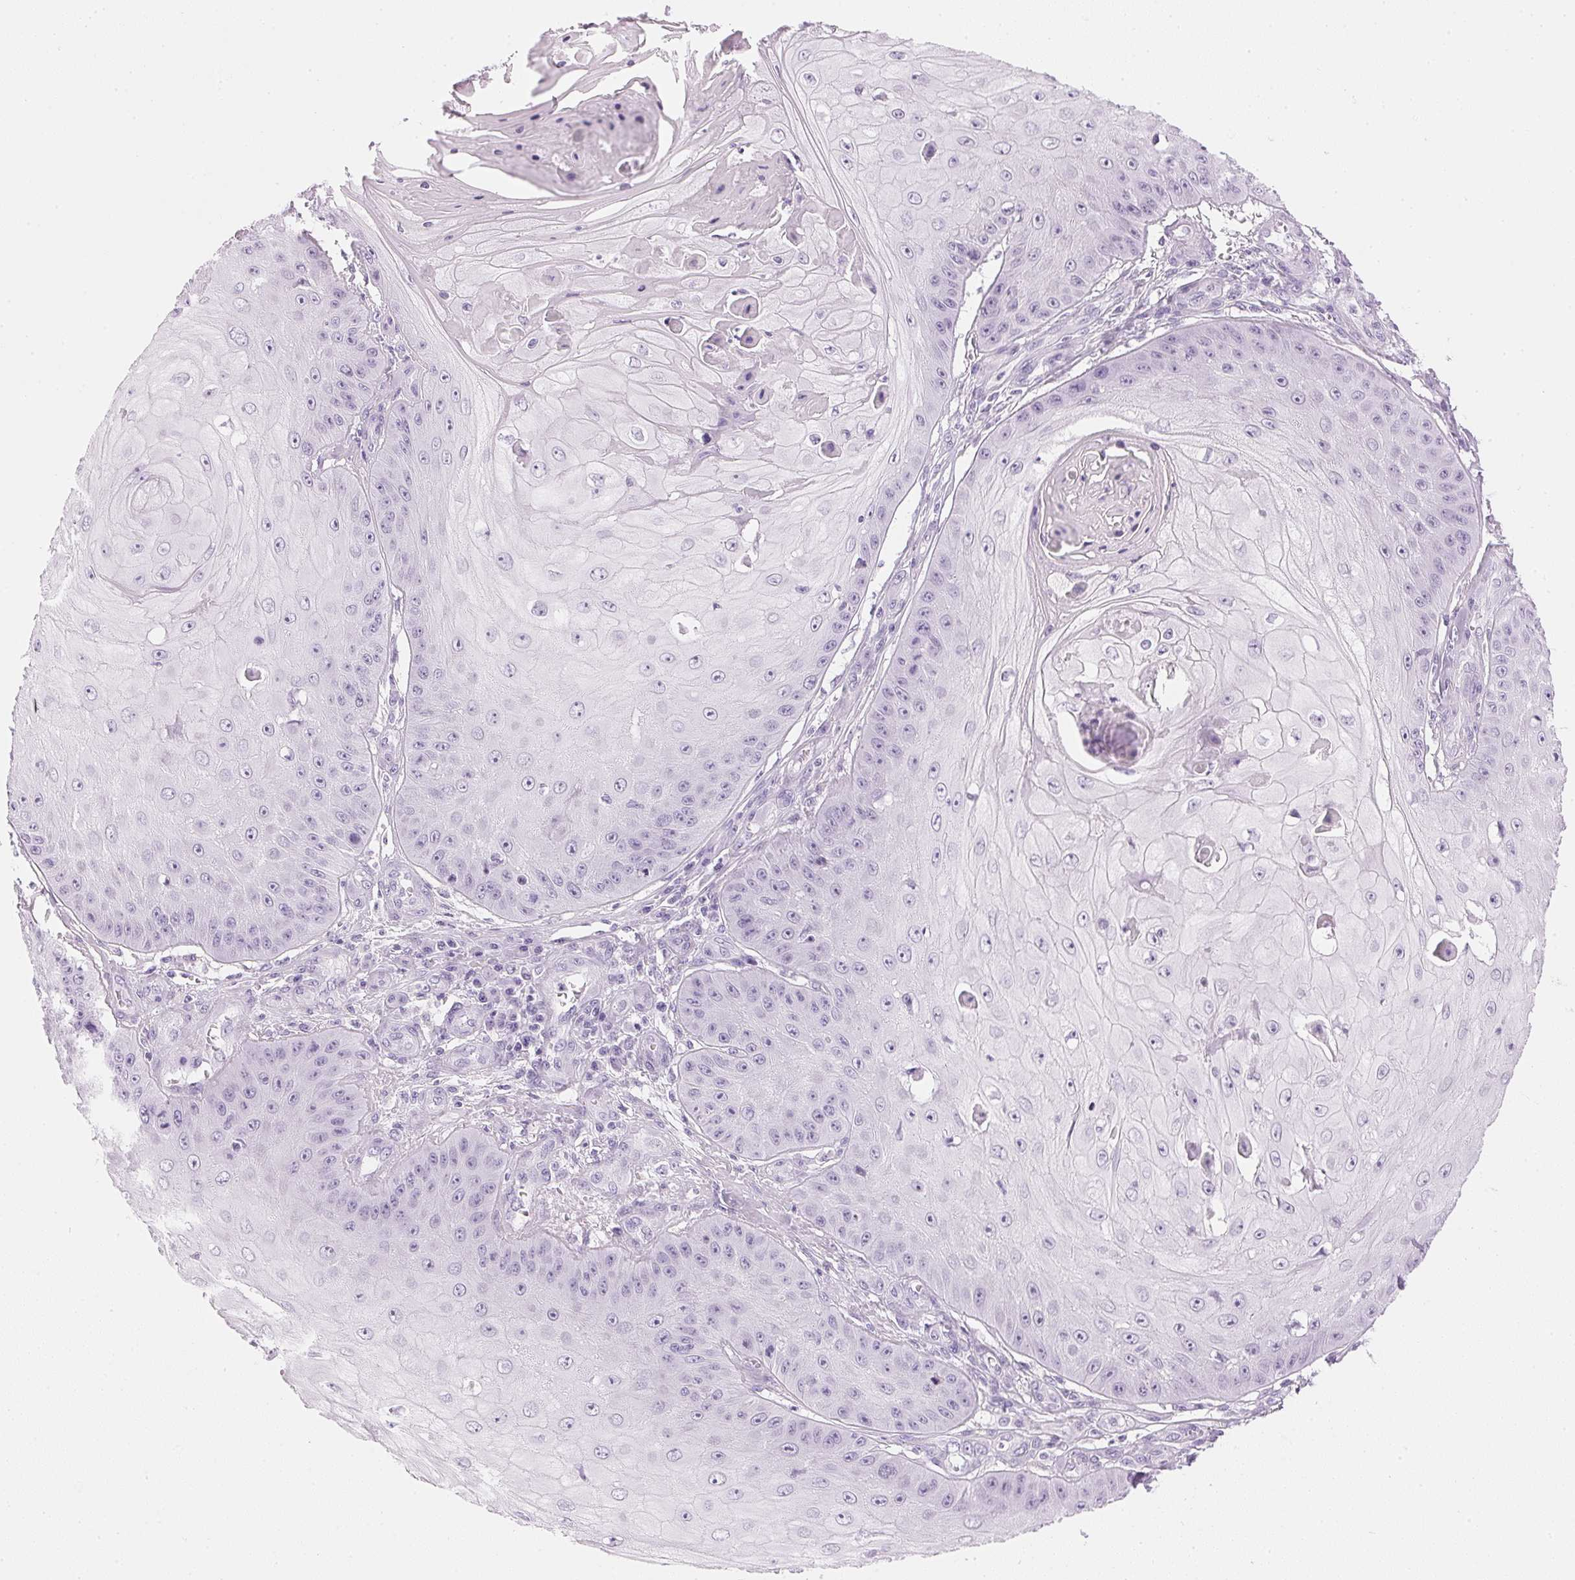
{"staining": {"intensity": "negative", "quantity": "none", "location": "none"}, "tissue": "skin cancer", "cell_type": "Tumor cells", "image_type": "cancer", "snomed": [{"axis": "morphology", "description": "Squamous cell carcinoma, NOS"}, {"axis": "topography", "description": "Skin"}], "caption": "Immunohistochemical staining of skin squamous cell carcinoma reveals no significant expression in tumor cells.", "gene": "IGFBP1", "patient": {"sex": "male", "age": 70}}